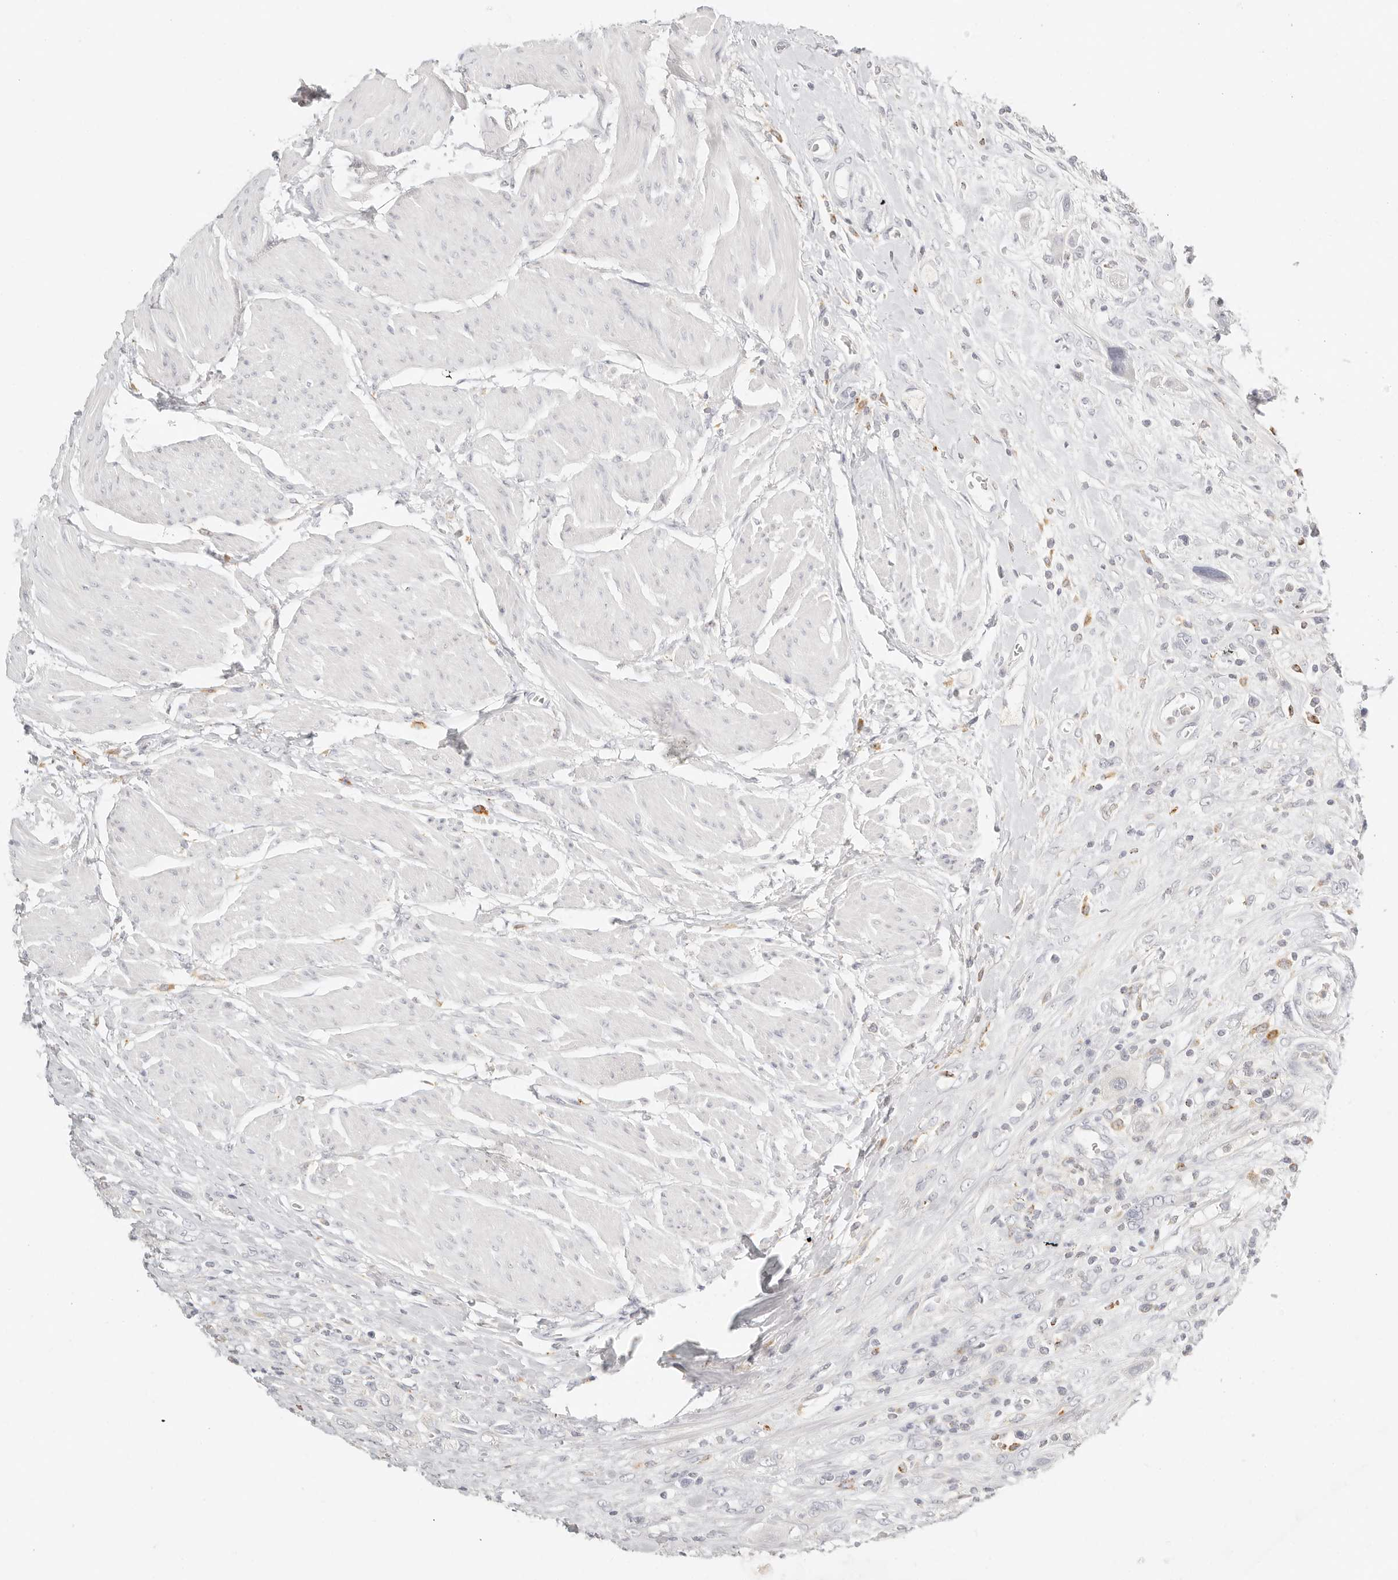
{"staining": {"intensity": "negative", "quantity": "none", "location": "none"}, "tissue": "urothelial cancer", "cell_type": "Tumor cells", "image_type": "cancer", "snomed": [{"axis": "morphology", "description": "Urothelial carcinoma, High grade"}, {"axis": "topography", "description": "Urinary bladder"}], "caption": "This is an immunohistochemistry photomicrograph of high-grade urothelial carcinoma. There is no positivity in tumor cells.", "gene": "RNASET2", "patient": {"sex": "male", "age": 50}}